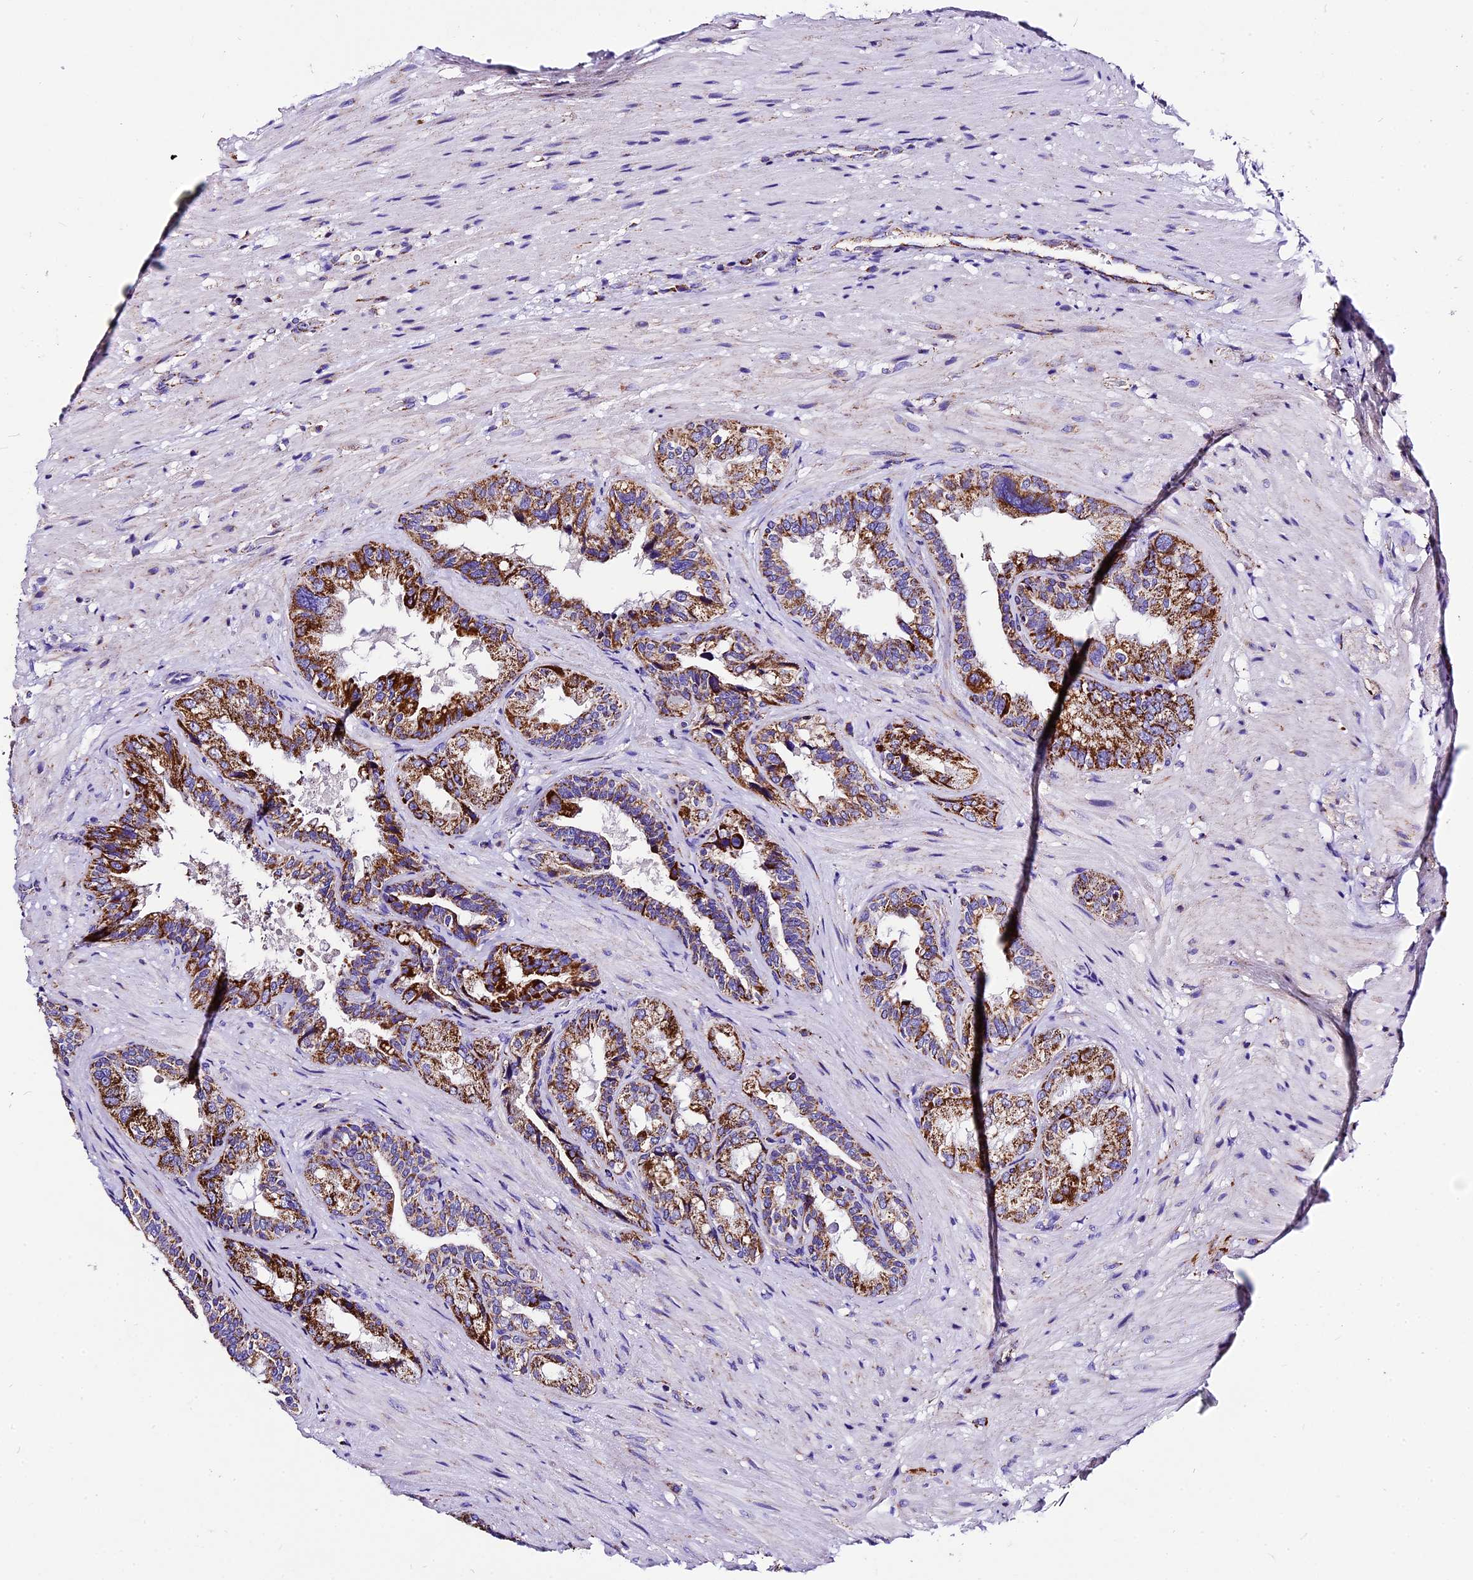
{"staining": {"intensity": "strong", "quantity": ">75%", "location": "cytoplasmic/membranous"}, "tissue": "seminal vesicle", "cell_type": "Glandular cells", "image_type": "normal", "snomed": [{"axis": "morphology", "description": "Normal tissue, NOS"}, {"axis": "topography", "description": "Seminal veicle"}, {"axis": "topography", "description": "Peripheral nerve tissue"}], "caption": "Immunohistochemistry (IHC) image of normal human seminal vesicle stained for a protein (brown), which demonstrates high levels of strong cytoplasmic/membranous expression in about >75% of glandular cells.", "gene": "DCAF5", "patient": {"sex": "male", "age": 63}}